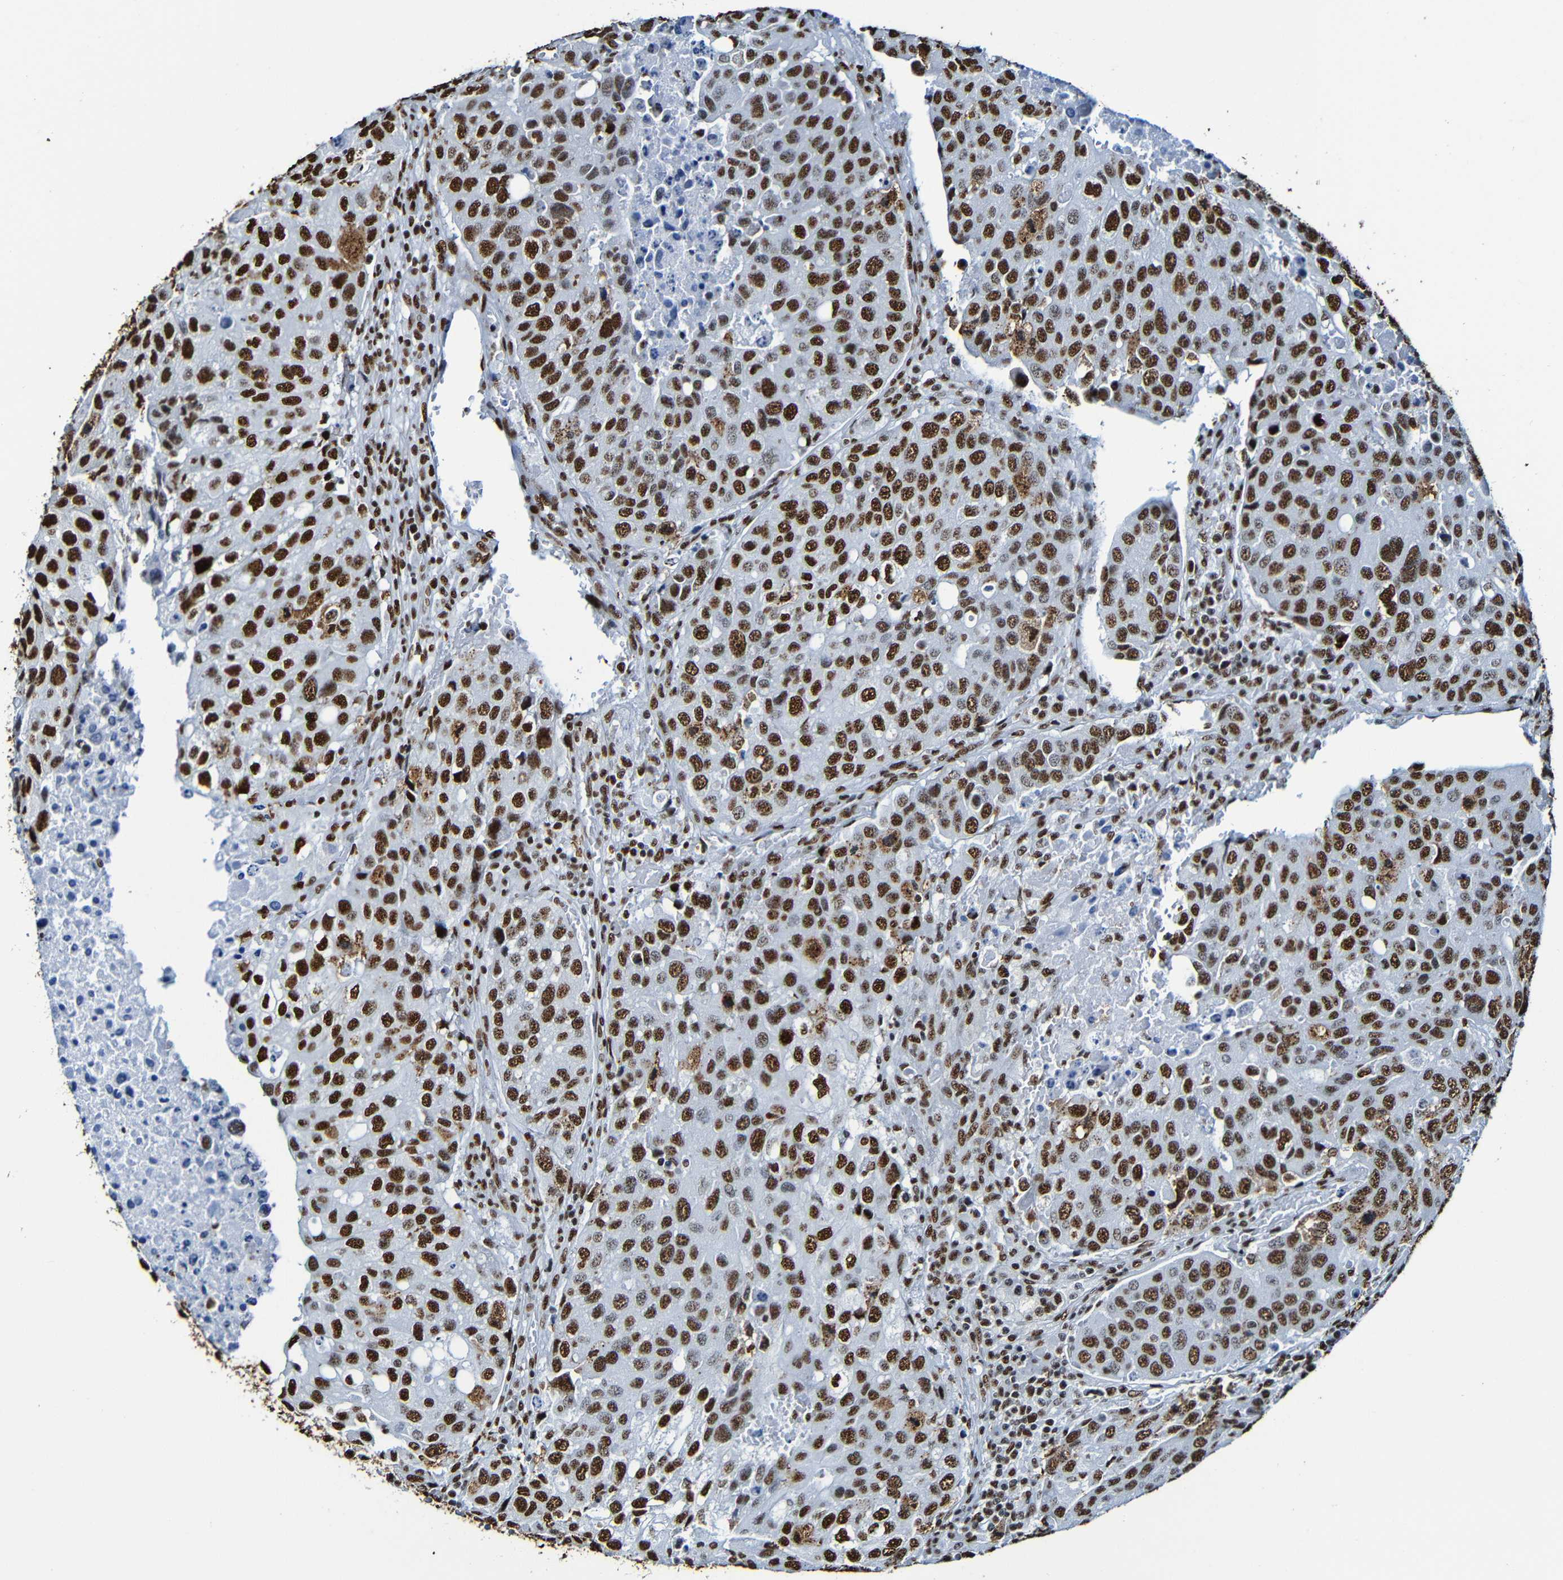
{"staining": {"intensity": "strong", "quantity": ">75%", "location": "nuclear"}, "tissue": "urothelial cancer", "cell_type": "Tumor cells", "image_type": "cancer", "snomed": [{"axis": "morphology", "description": "Urothelial carcinoma, High grade"}, {"axis": "topography", "description": "Lymph node"}, {"axis": "topography", "description": "Urinary bladder"}], "caption": "Urothelial cancer tissue exhibits strong nuclear positivity in approximately >75% of tumor cells, visualized by immunohistochemistry.", "gene": "SRSF3", "patient": {"sex": "male", "age": 51}}